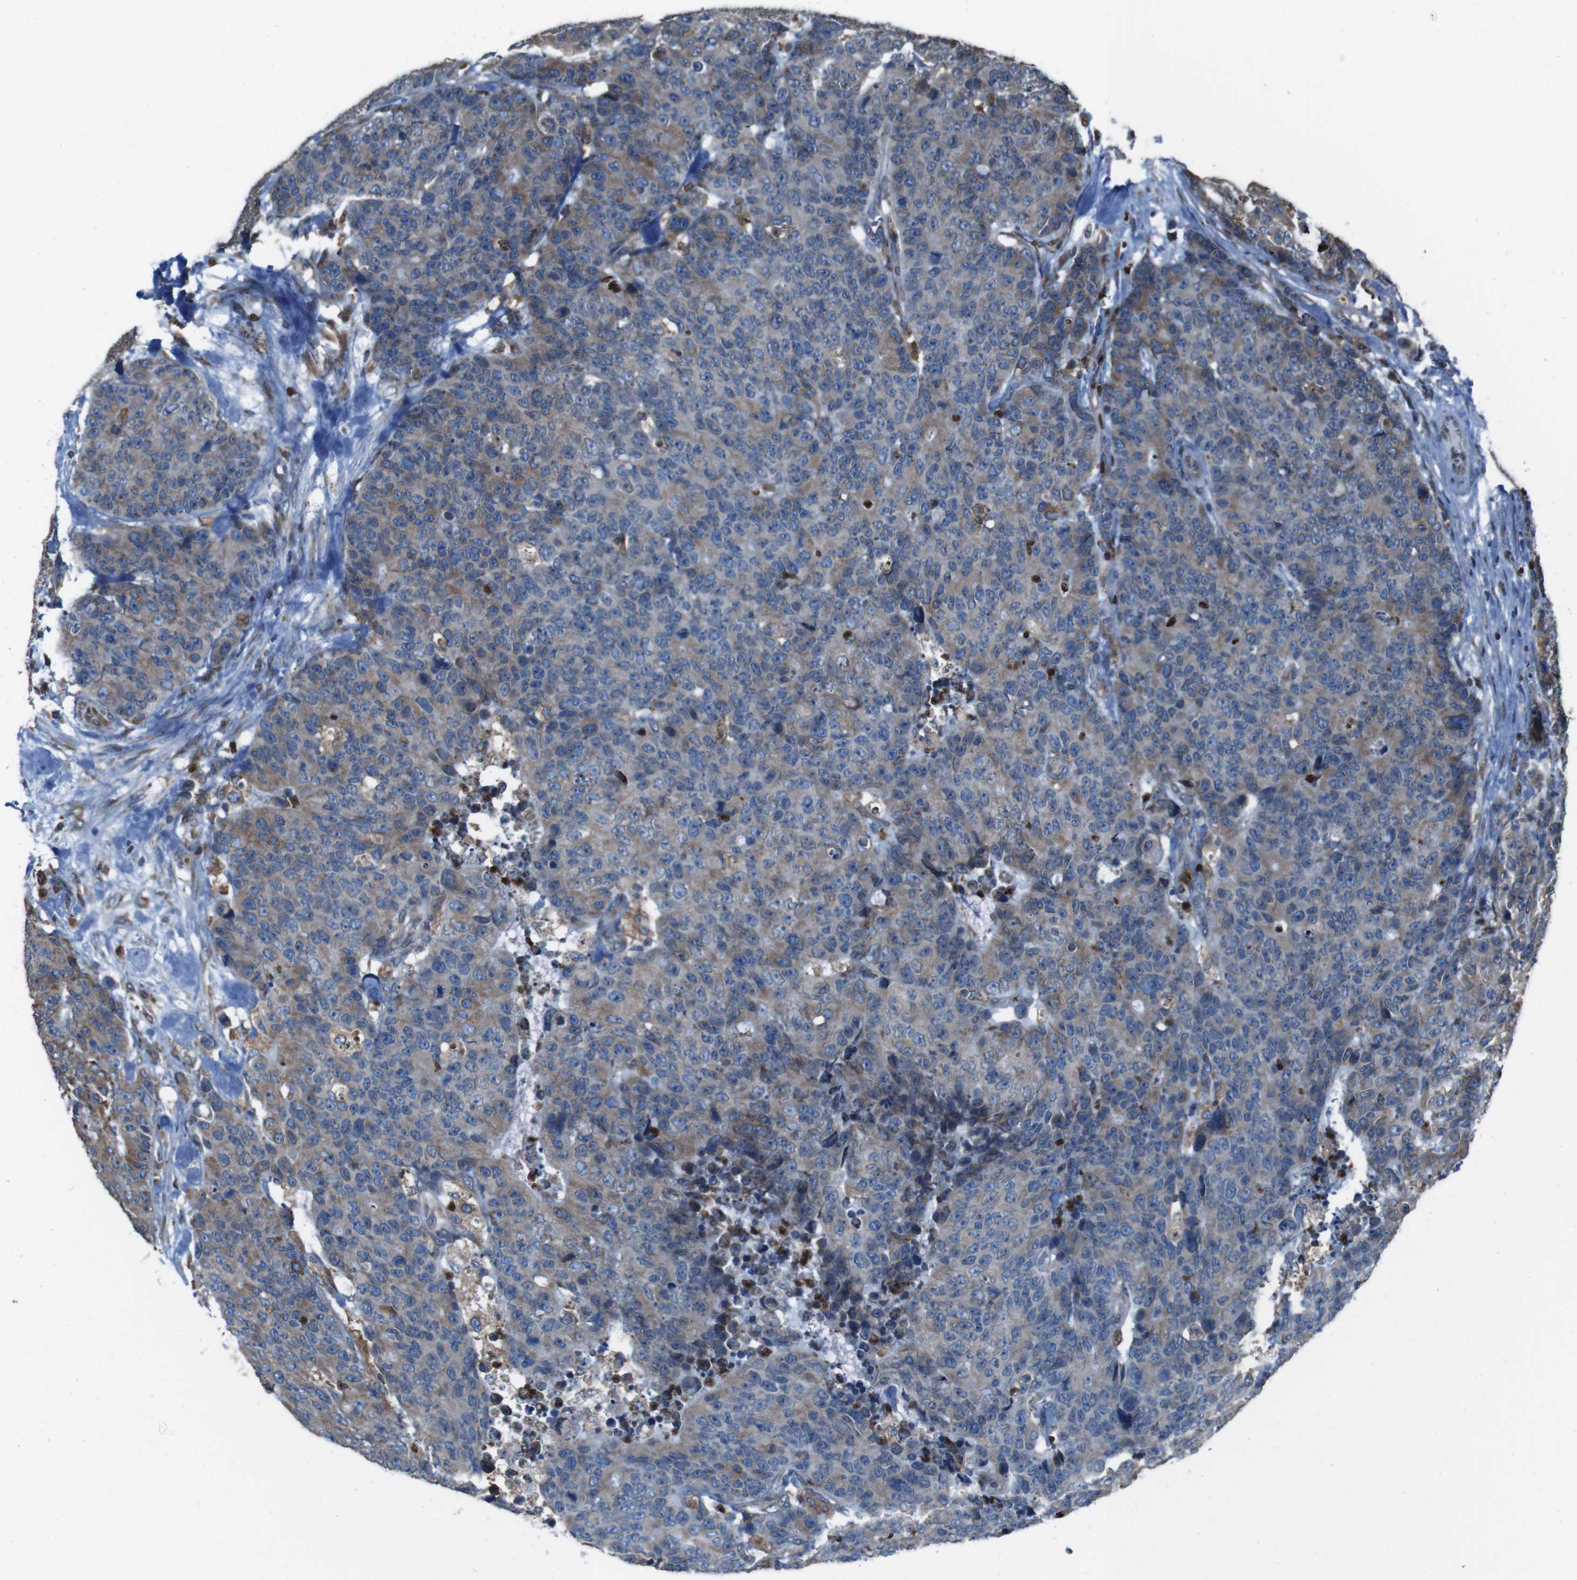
{"staining": {"intensity": "weak", "quantity": "25%-75%", "location": "cytoplasmic/membranous"}, "tissue": "colorectal cancer", "cell_type": "Tumor cells", "image_type": "cancer", "snomed": [{"axis": "morphology", "description": "Adenocarcinoma, NOS"}, {"axis": "topography", "description": "Colon"}], "caption": "The photomicrograph reveals immunohistochemical staining of colorectal cancer. There is weak cytoplasmic/membranous staining is seen in approximately 25%-75% of tumor cells.", "gene": "APMAP", "patient": {"sex": "female", "age": 86}}